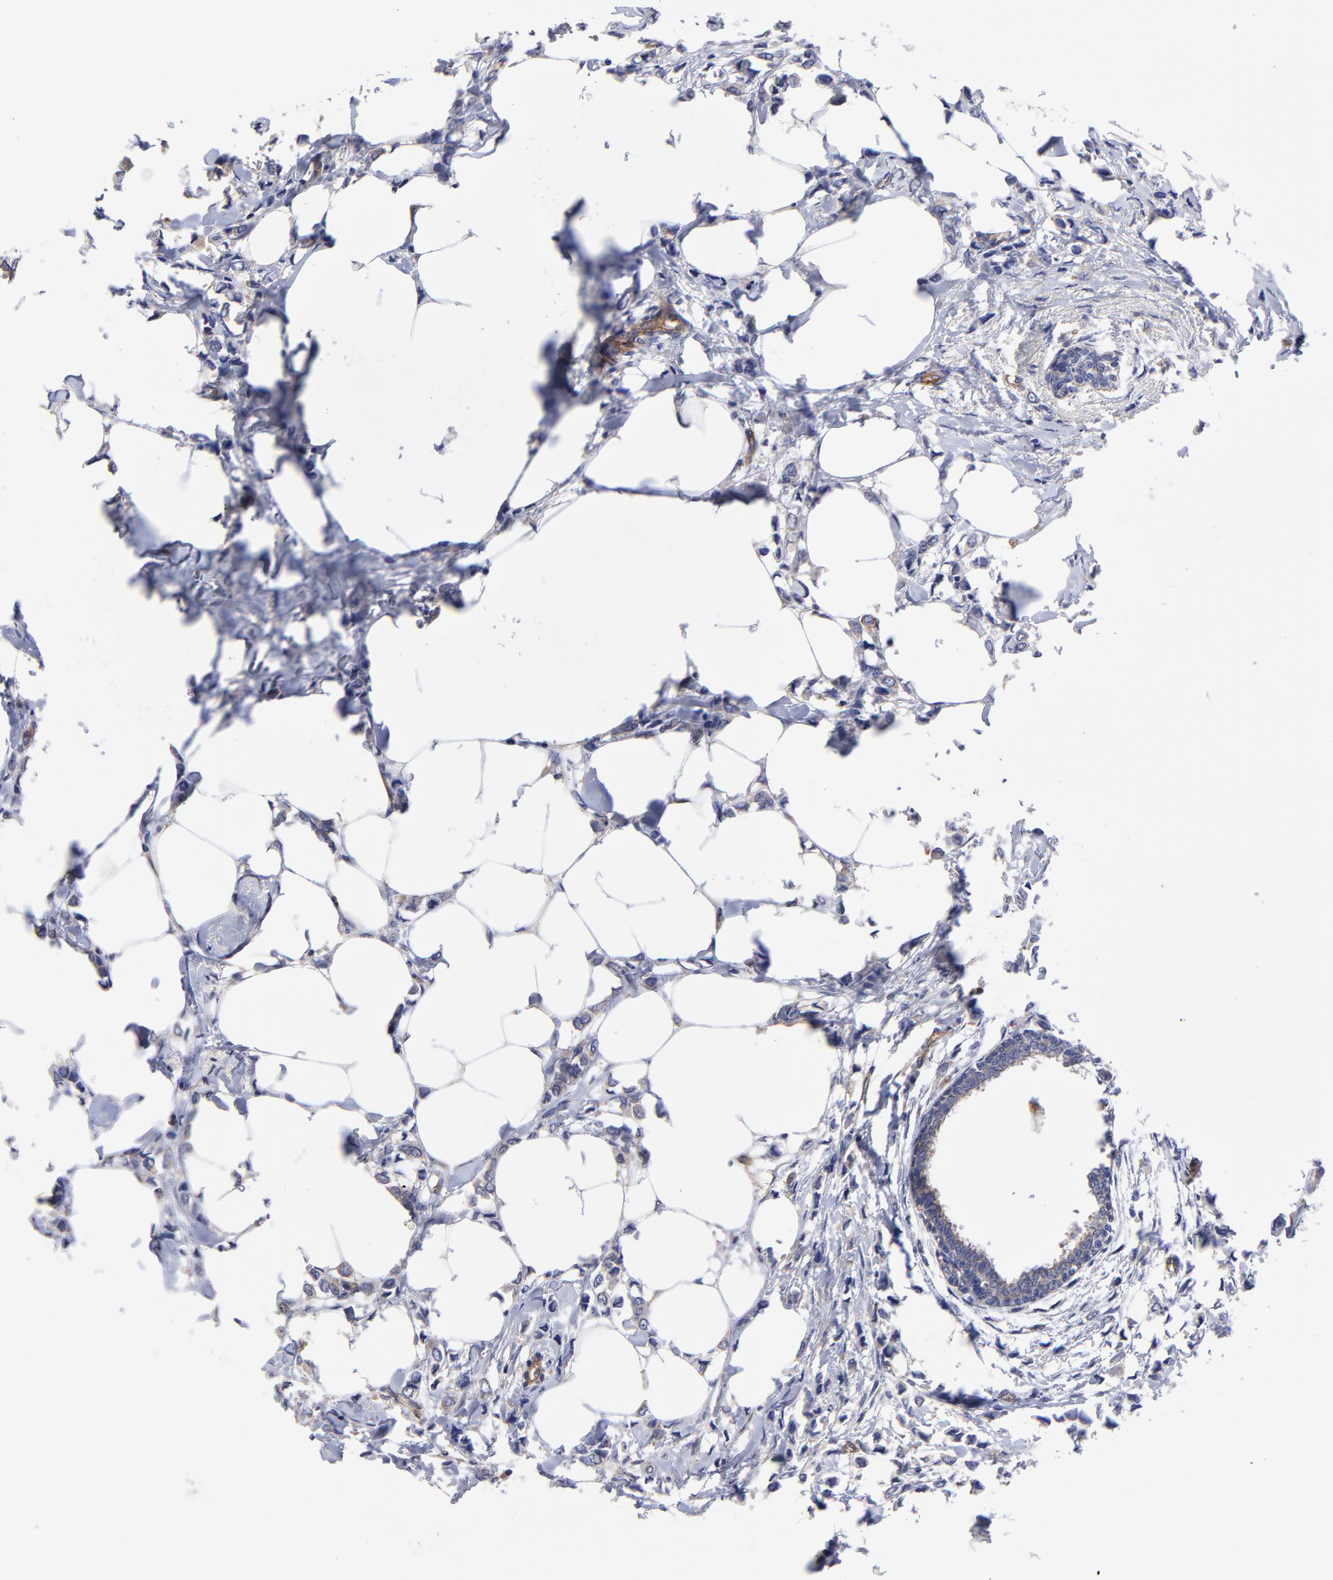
{"staining": {"intensity": "weak", "quantity": "25%-75%", "location": "cytoplasmic/membranous"}, "tissue": "breast cancer", "cell_type": "Tumor cells", "image_type": "cancer", "snomed": [{"axis": "morphology", "description": "Lobular carcinoma"}, {"axis": "topography", "description": "Breast"}], "caption": "This is an image of IHC staining of breast cancer, which shows weak staining in the cytoplasmic/membranous of tumor cells.", "gene": "ASB7", "patient": {"sex": "female", "age": 51}}